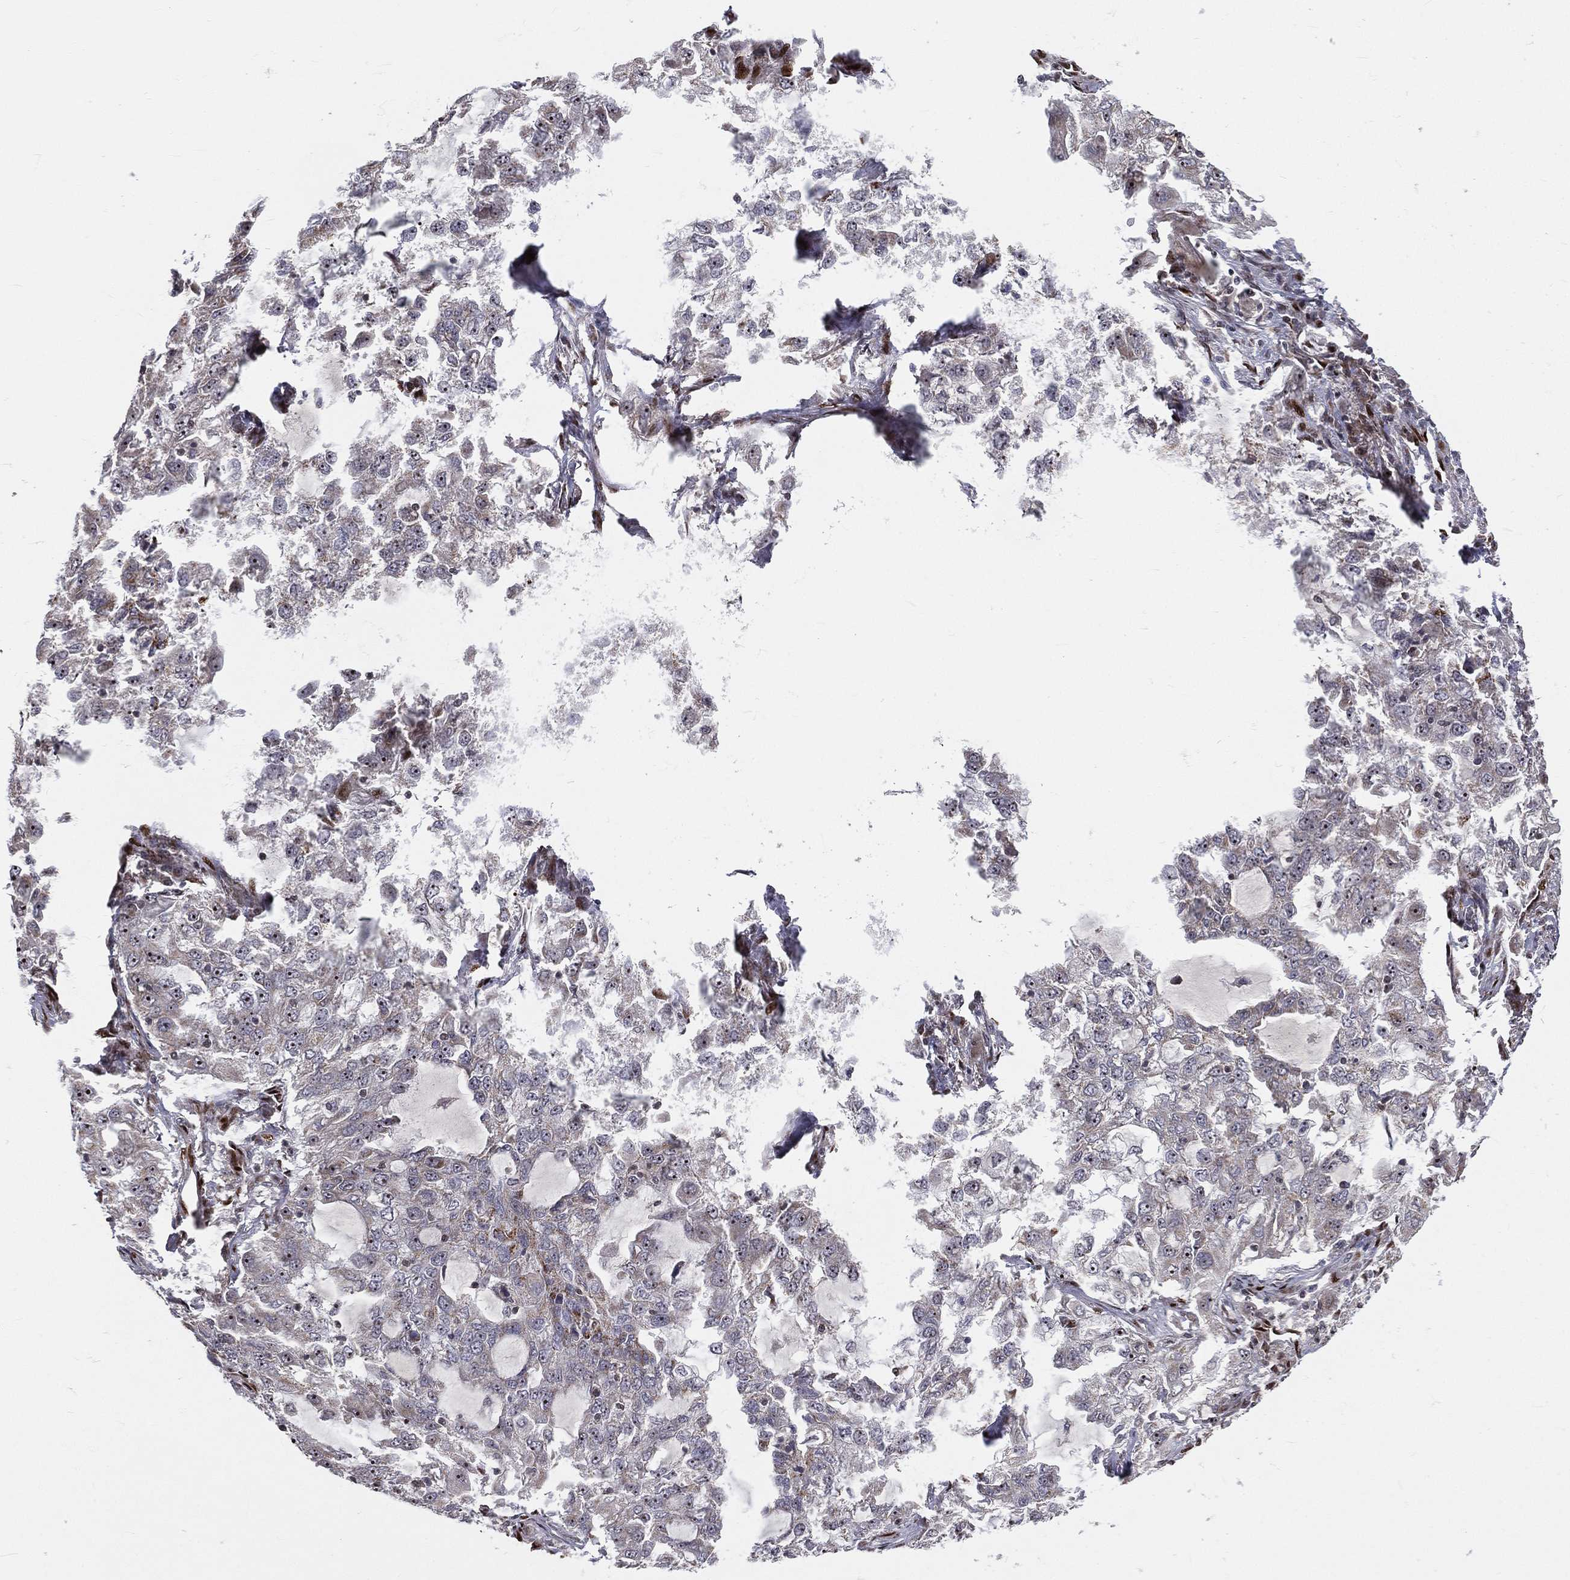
{"staining": {"intensity": "moderate", "quantity": "<25%", "location": "cytoplasmic/membranous"}, "tissue": "lung cancer", "cell_type": "Tumor cells", "image_type": "cancer", "snomed": [{"axis": "morphology", "description": "Adenocarcinoma, NOS"}, {"axis": "topography", "description": "Lung"}], "caption": "An IHC histopathology image of tumor tissue is shown. Protein staining in brown labels moderate cytoplasmic/membranous positivity in adenocarcinoma (lung) within tumor cells.", "gene": "ZEB1", "patient": {"sex": "female", "age": 61}}